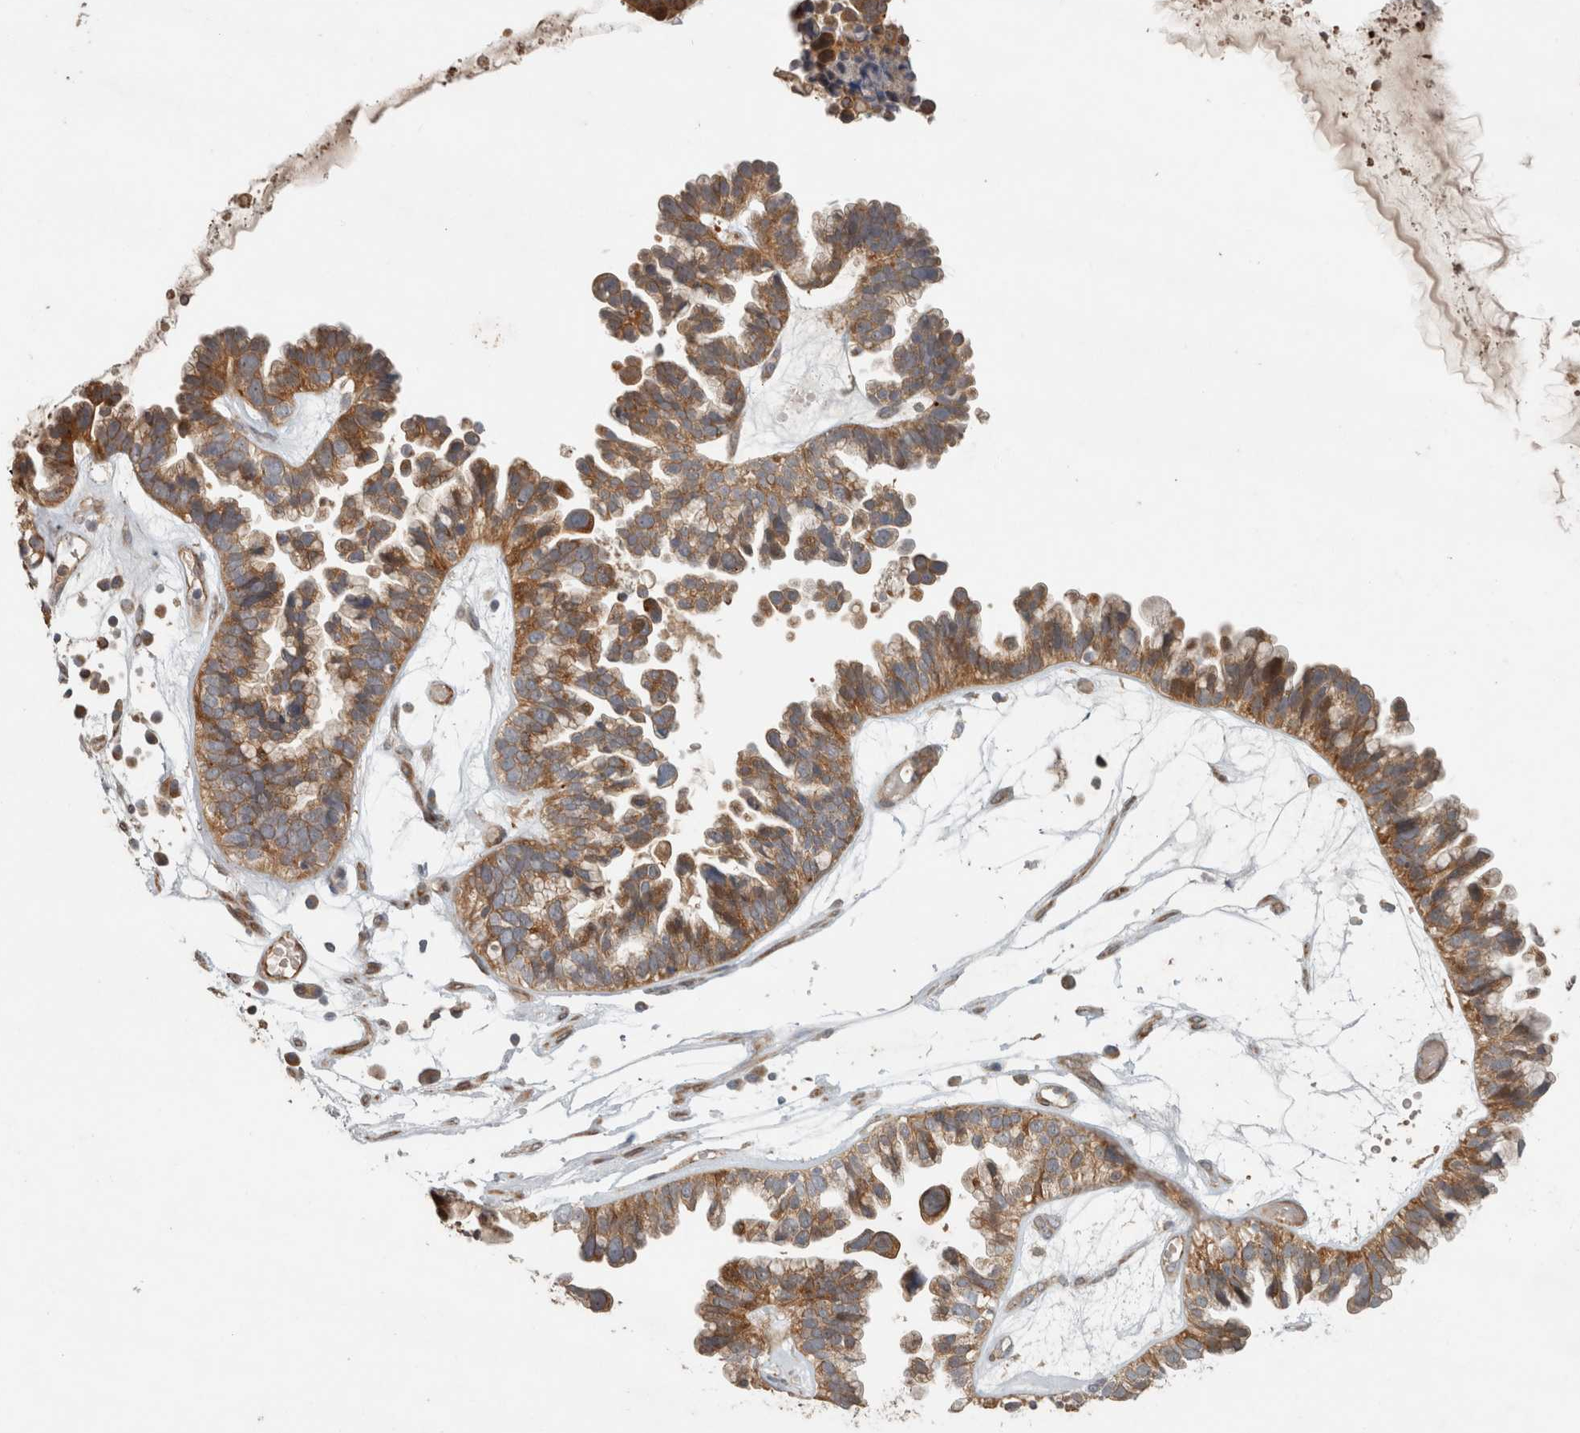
{"staining": {"intensity": "moderate", "quantity": ">75%", "location": "cytoplasmic/membranous"}, "tissue": "ovarian cancer", "cell_type": "Tumor cells", "image_type": "cancer", "snomed": [{"axis": "morphology", "description": "Cystadenocarcinoma, serous, NOS"}, {"axis": "topography", "description": "Ovary"}], "caption": "An image of ovarian serous cystadenocarcinoma stained for a protein displays moderate cytoplasmic/membranous brown staining in tumor cells.", "gene": "SIPA1L2", "patient": {"sex": "female", "age": 56}}